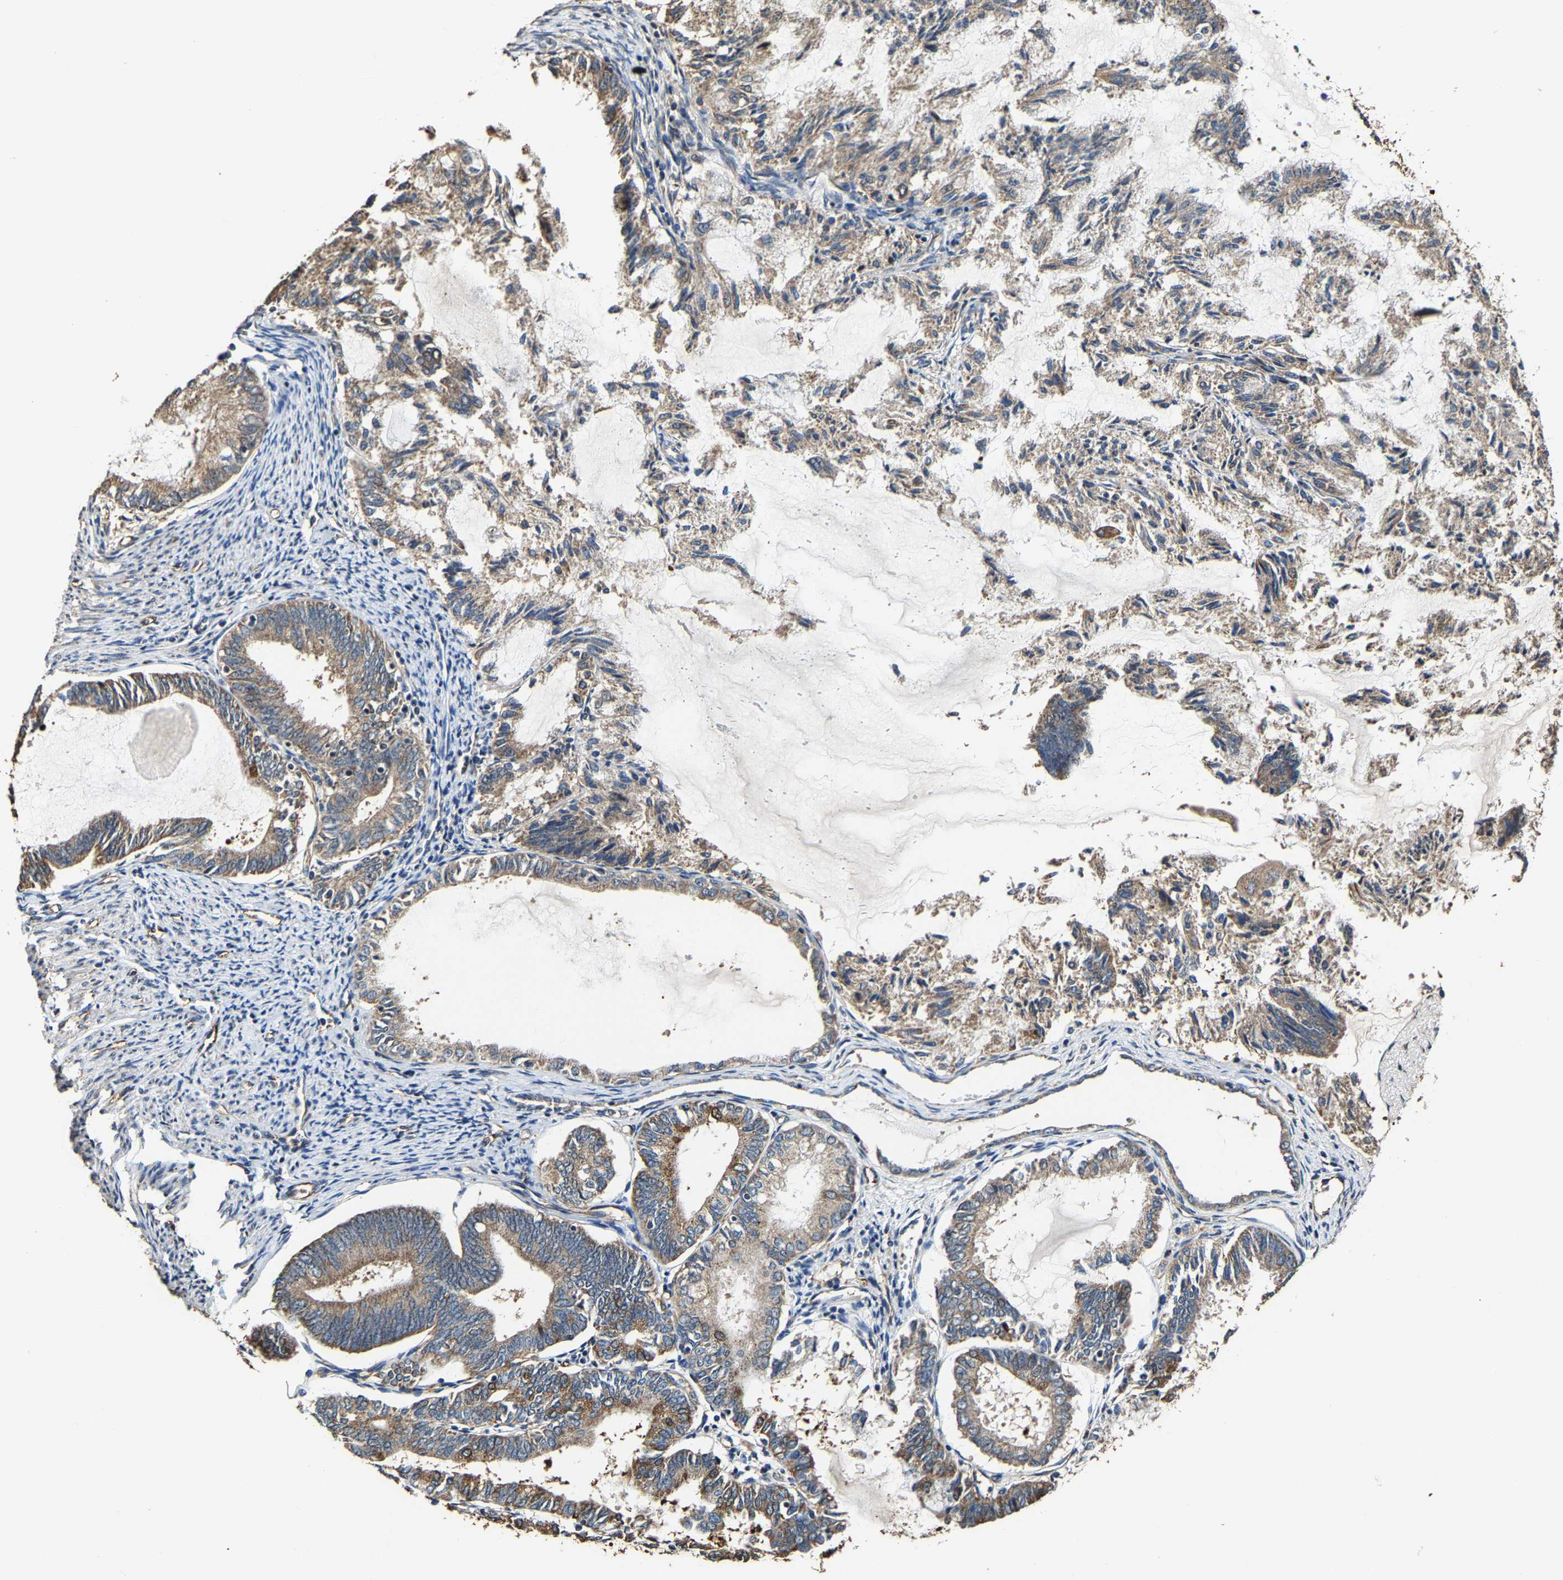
{"staining": {"intensity": "moderate", "quantity": "25%-75%", "location": "cytoplasmic/membranous"}, "tissue": "endometrial cancer", "cell_type": "Tumor cells", "image_type": "cancer", "snomed": [{"axis": "morphology", "description": "Adenocarcinoma, NOS"}, {"axis": "topography", "description": "Endometrium"}], "caption": "Tumor cells reveal medium levels of moderate cytoplasmic/membranous expression in approximately 25%-75% of cells in human adenocarcinoma (endometrial). Using DAB (brown) and hematoxylin (blue) stains, captured at high magnification using brightfield microscopy.", "gene": "GFRA3", "patient": {"sex": "female", "age": 86}}